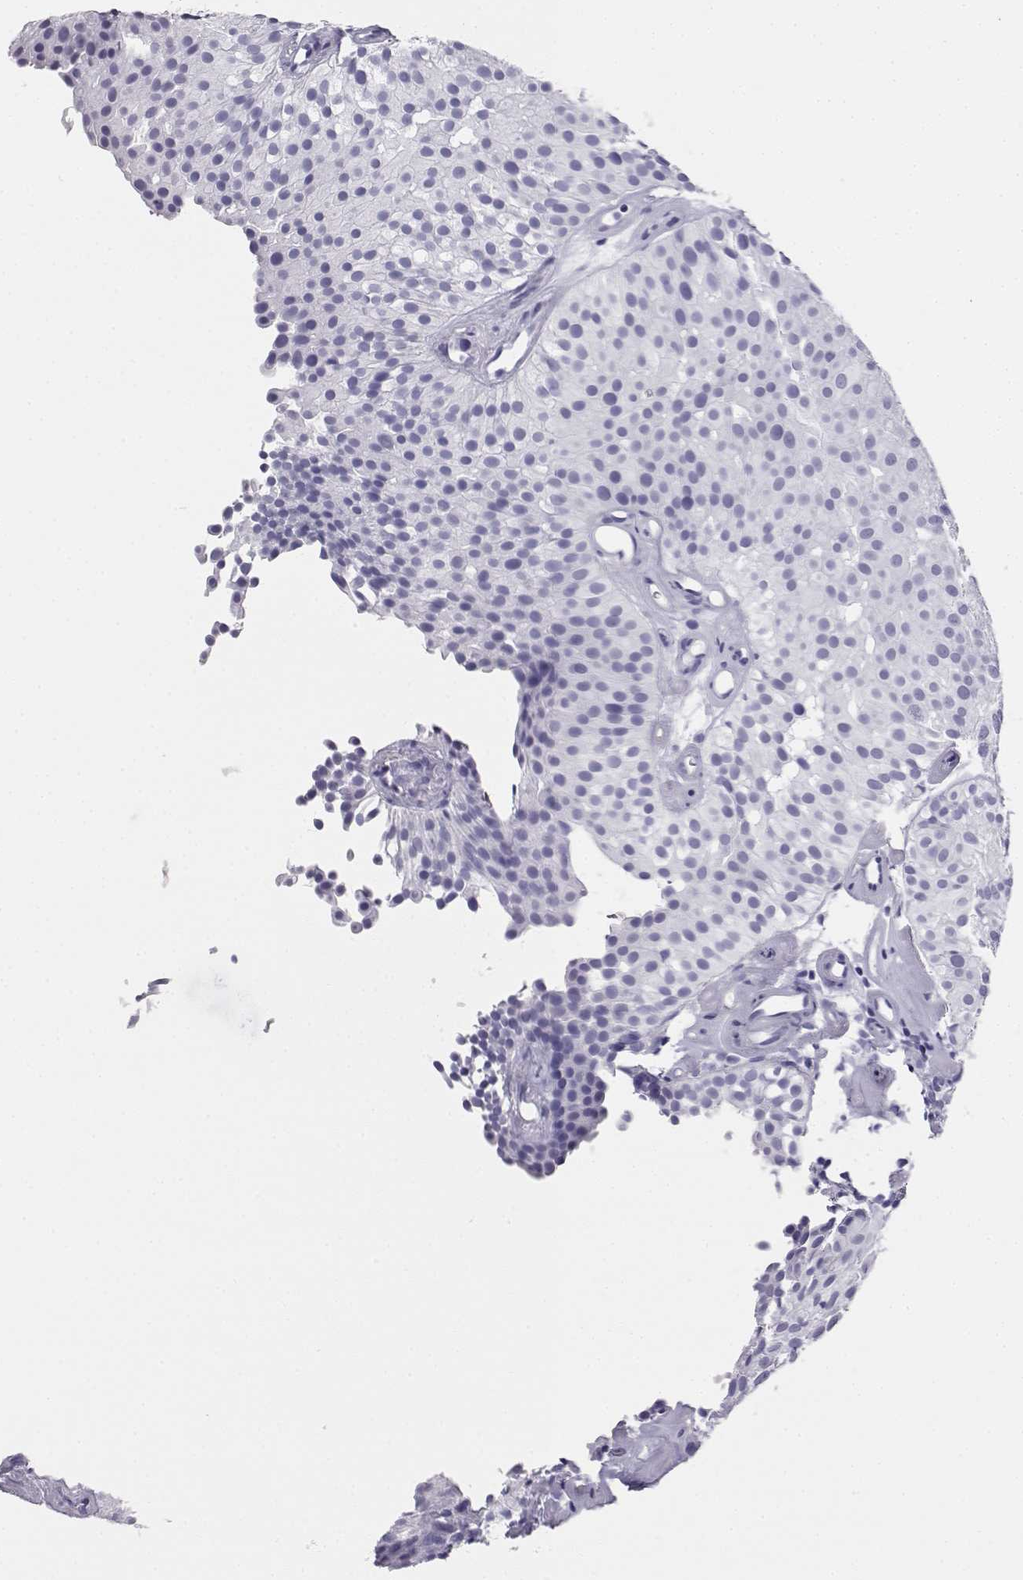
{"staining": {"intensity": "negative", "quantity": "none", "location": "none"}, "tissue": "urothelial cancer", "cell_type": "Tumor cells", "image_type": "cancer", "snomed": [{"axis": "morphology", "description": "Urothelial carcinoma, Low grade"}, {"axis": "topography", "description": "Urinary bladder"}], "caption": "Immunohistochemistry of urothelial carcinoma (low-grade) demonstrates no staining in tumor cells. Nuclei are stained in blue.", "gene": "VGF", "patient": {"sex": "female", "age": 87}}